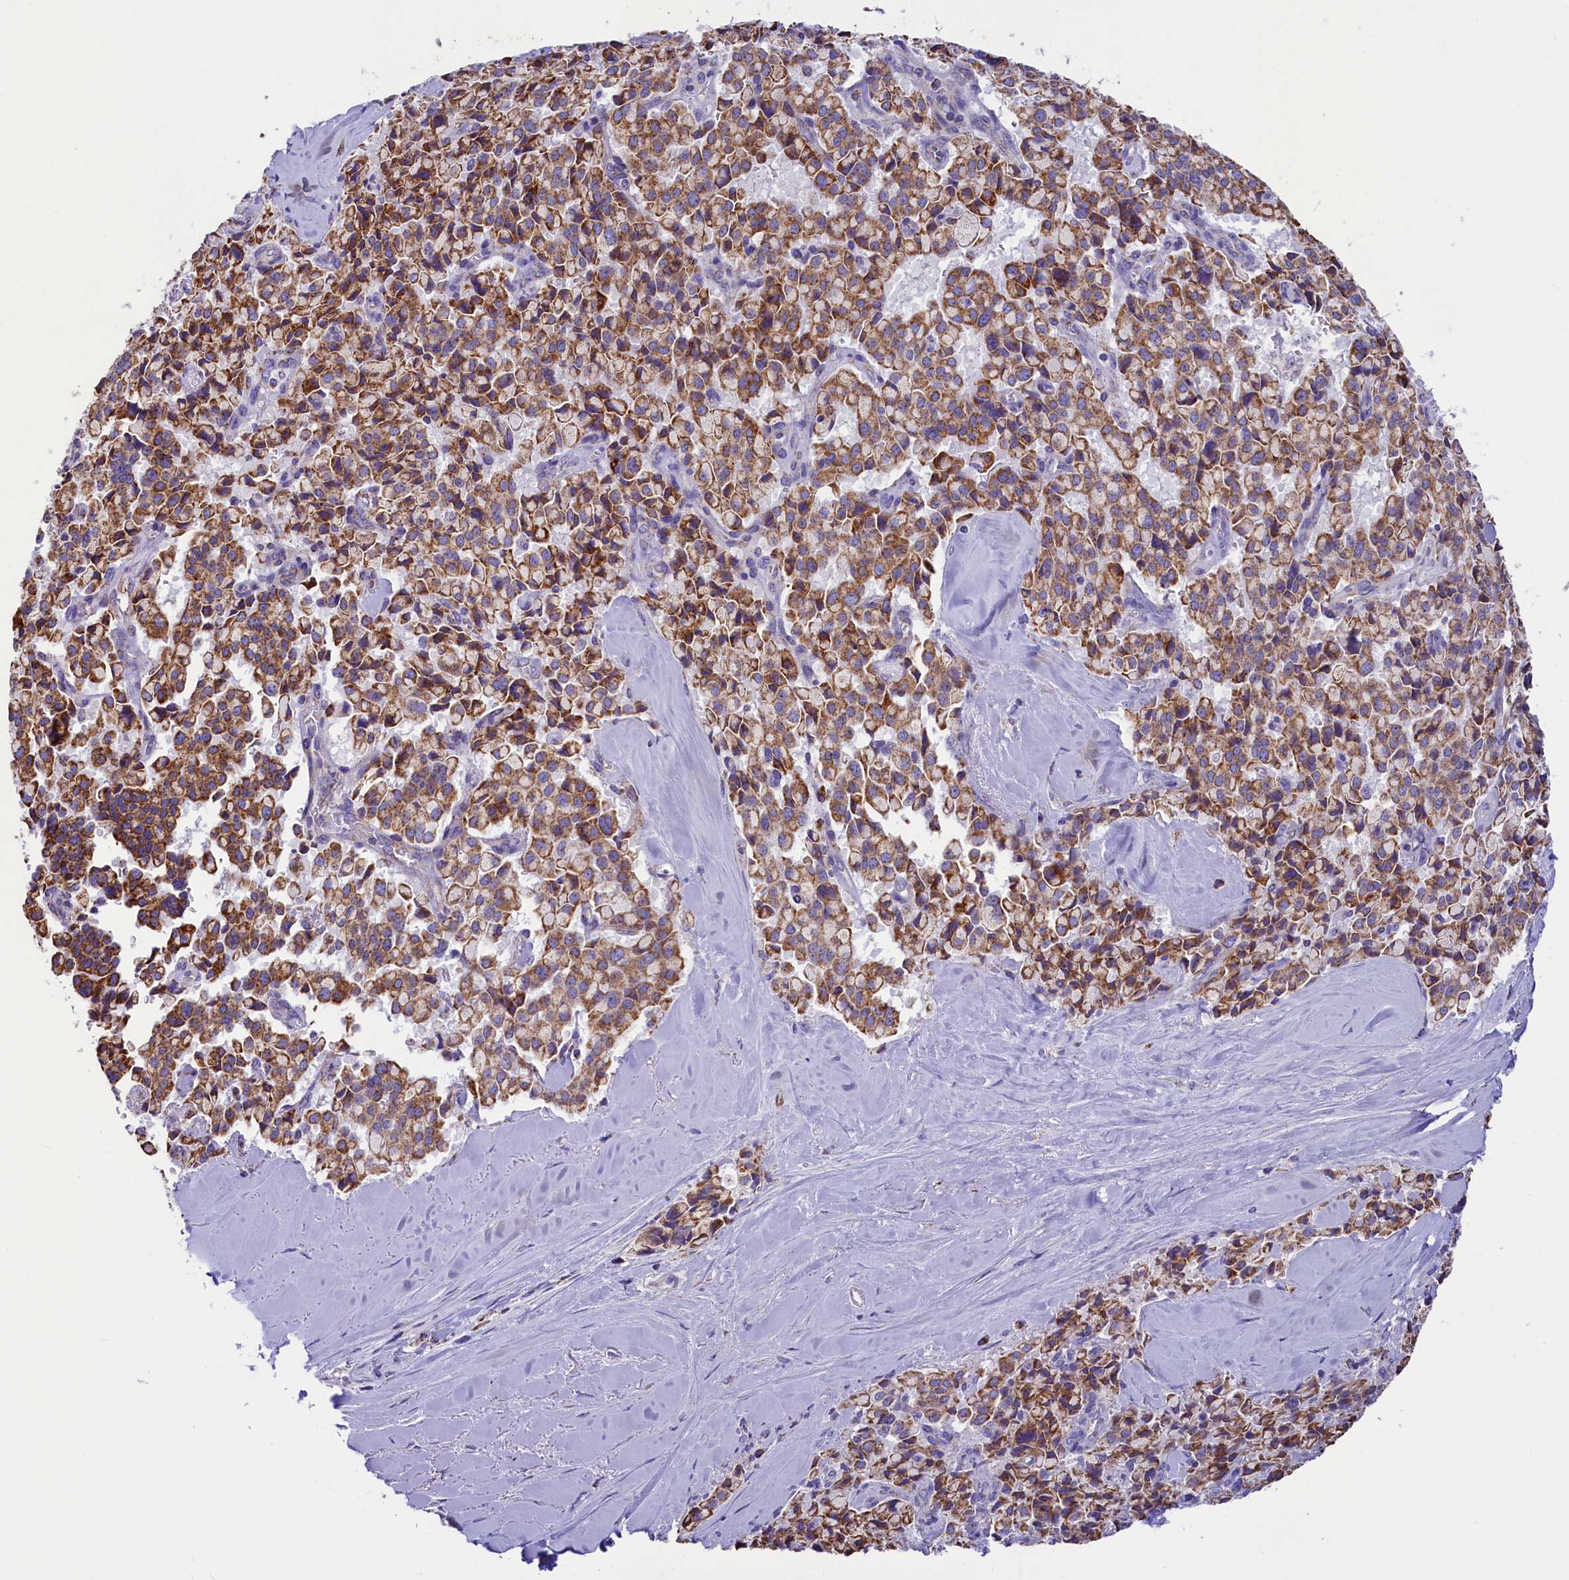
{"staining": {"intensity": "moderate", "quantity": ">75%", "location": "cytoplasmic/membranous"}, "tissue": "pancreatic cancer", "cell_type": "Tumor cells", "image_type": "cancer", "snomed": [{"axis": "morphology", "description": "Adenocarcinoma, NOS"}, {"axis": "topography", "description": "Pancreas"}], "caption": "The photomicrograph exhibits staining of pancreatic cancer (adenocarcinoma), revealing moderate cytoplasmic/membranous protein staining (brown color) within tumor cells.", "gene": "IDH3A", "patient": {"sex": "male", "age": 65}}